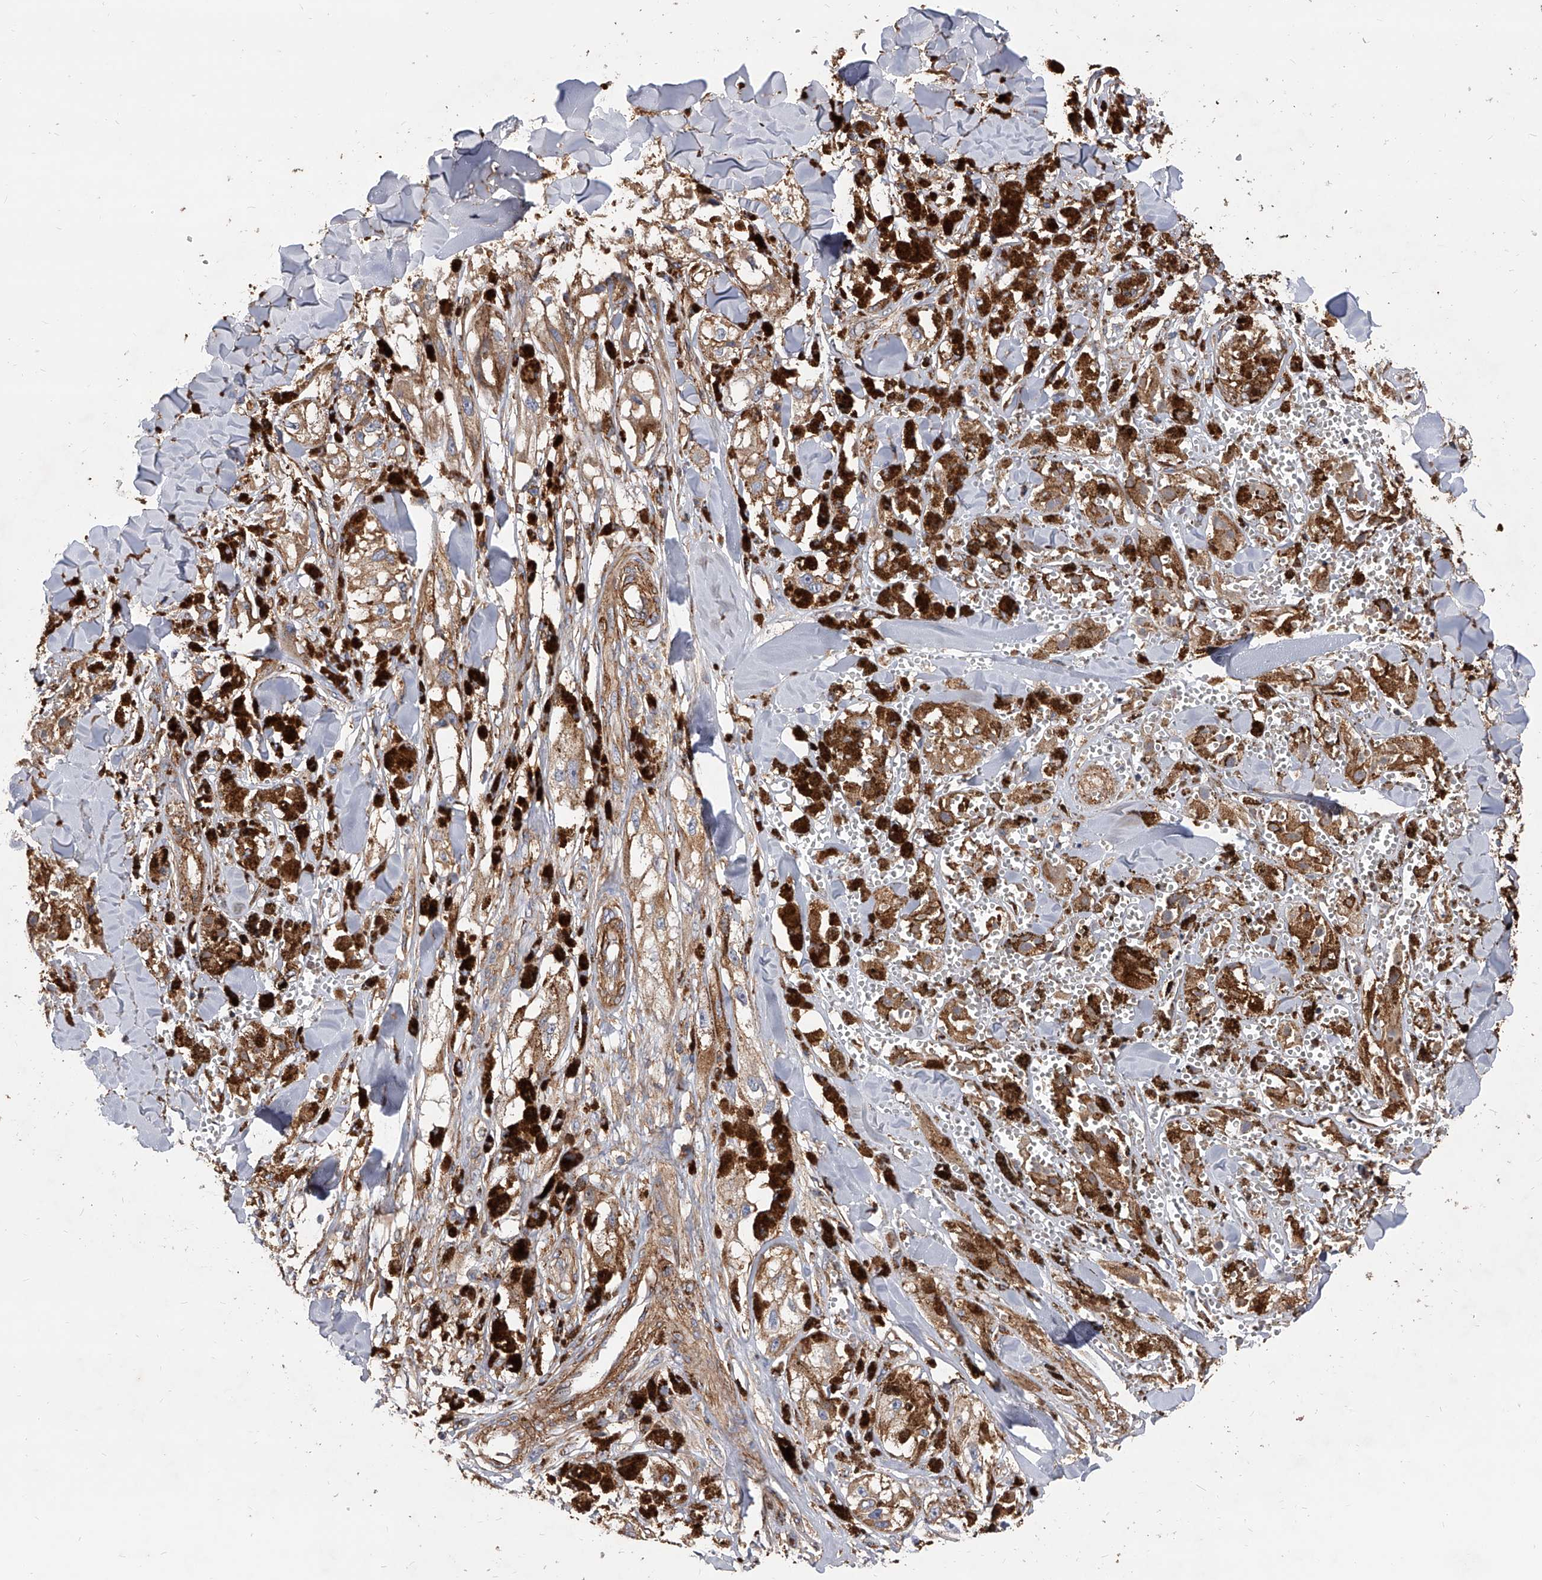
{"staining": {"intensity": "moderate", "quantity": ">75%", "location": "cytoplasmic/membranous"}, "tissue": "melanoma", "cell_type": "Tumor cells", "image_type": "cancer", "snomed": [{"axis": "morphology", "description": "Malignant melanoma, NOS"}, {"axis": "topography", "description": "Skin"}], "caption": "Immunohistochemistry (IHC) micrograph of neoplastic tissue: malignant melanoma stained using immunohistochemistry (IHC) exhibits medium levels of moderate protein expression localized specifically in the cytoplasmic/membranous of tumor cells, appearing as a cytoplasmic/membranous brown color.", "gene": "PISD", "patient": {"sex": "male", "age": 88}}